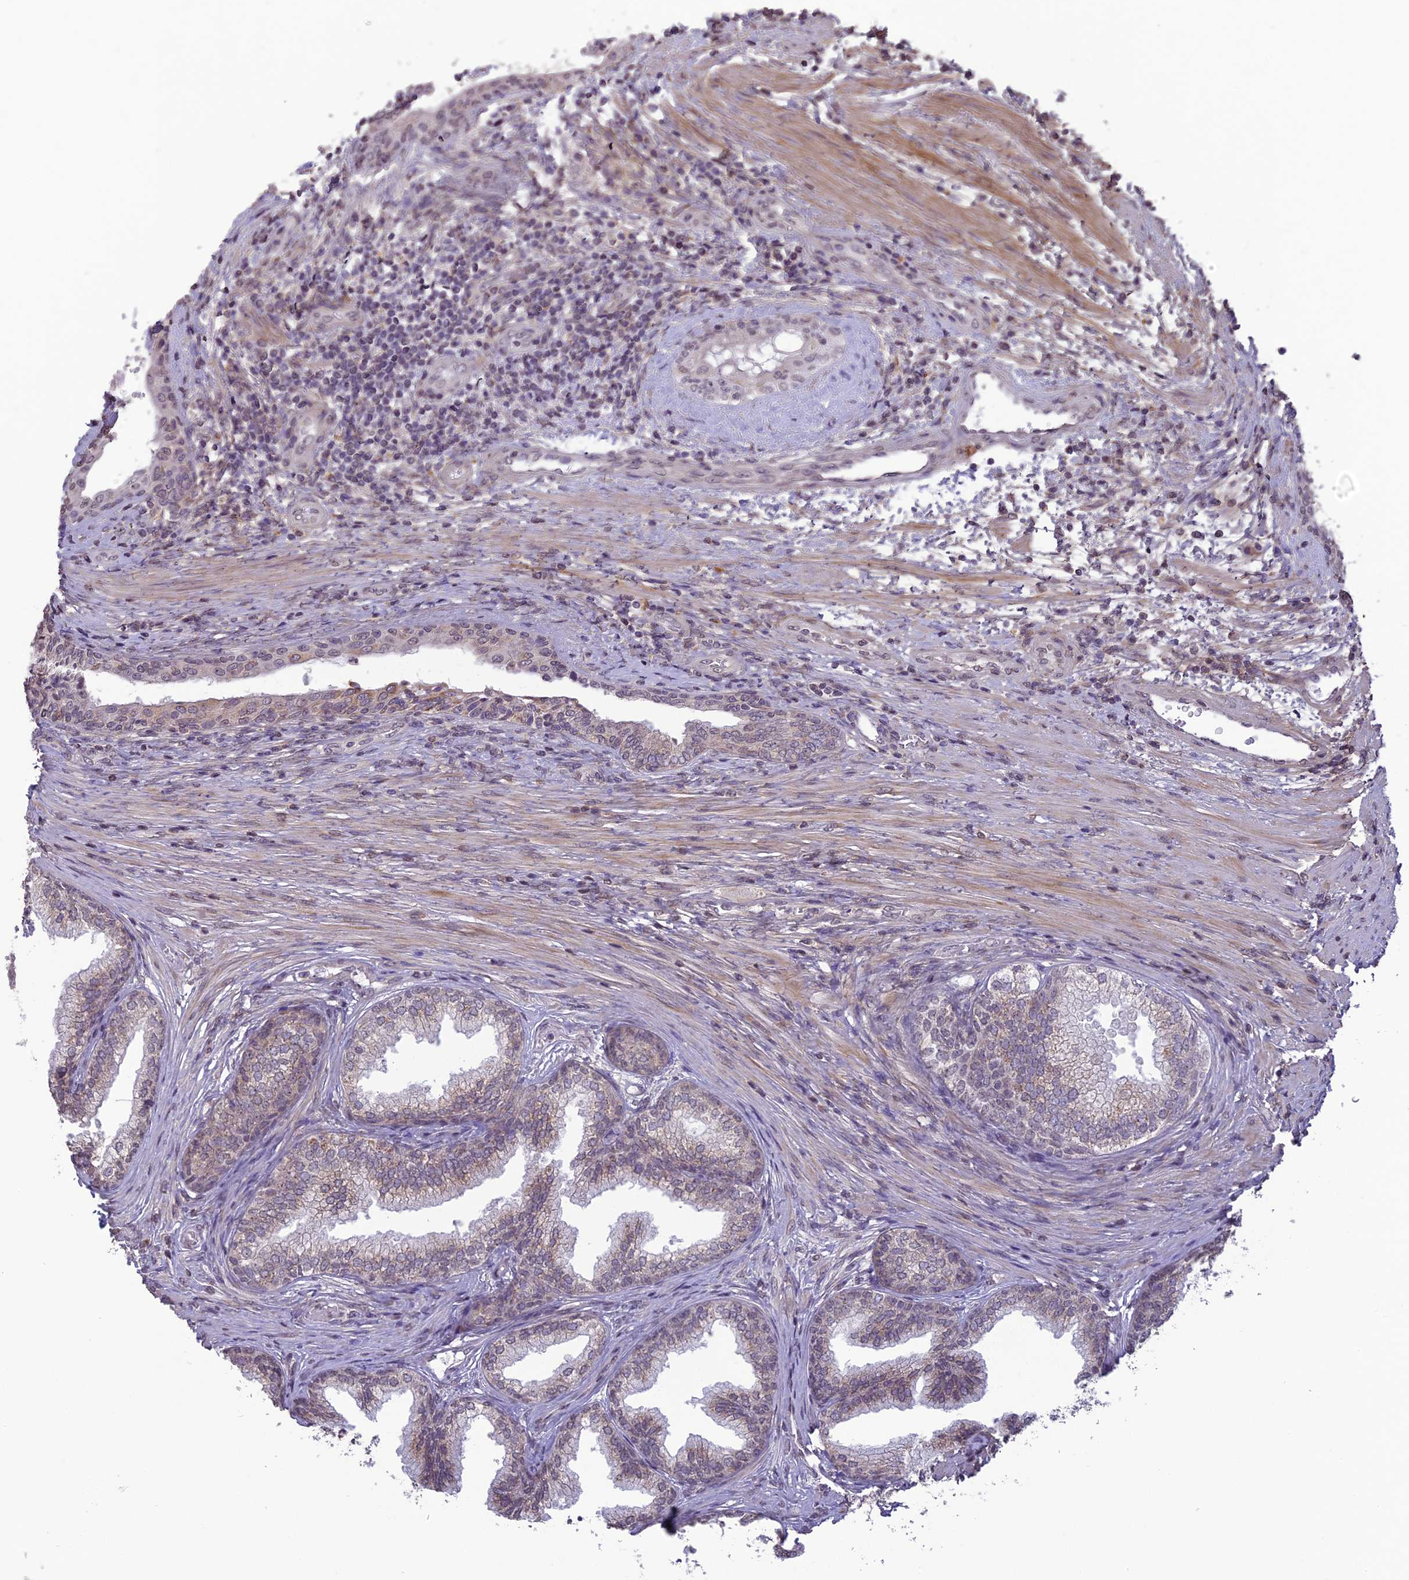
{"staining": {"intensity": "weak", "quantity": "25%-75%", "location": "cytoplasmic/membranous"}, "tissue": "prostate", "cell_type": "Glandular cells", "image_type": "normal", "snomed": [{"axis": "morphology", "description": "Normal tissue, NOS"}, {"axis": "topography", "description": "Prostate"}], "caption": "Protein positivity by immunohistochemistry displays weak cytoplasmic/membranous expression in about 25%-75% of glandular cells in normal prostate.", "gene": "ERG28", "patient": {"sex": "male", "age": 76}}